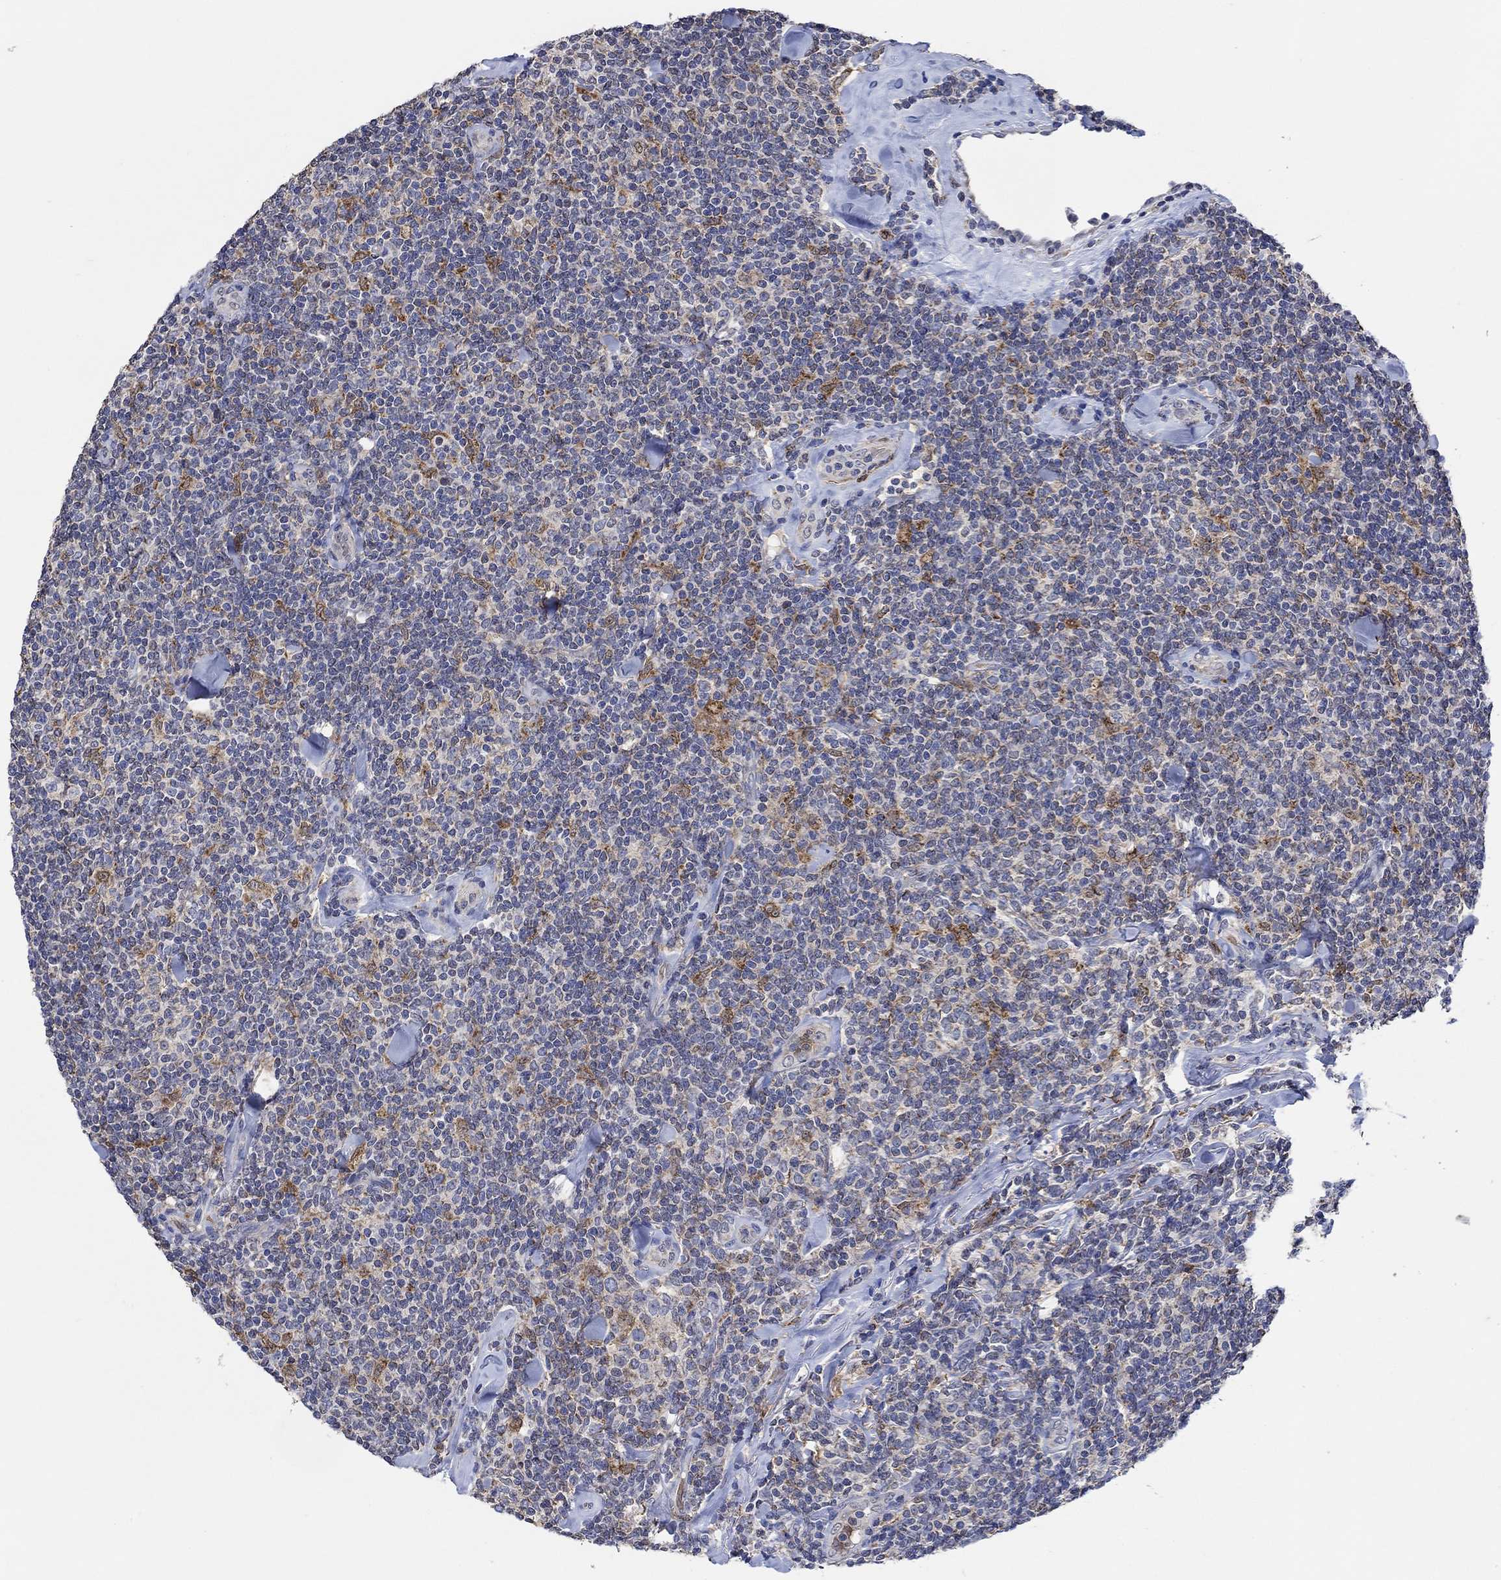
{"staining": {"intensity": "negative", "quantity": "none", "location": "none"}, "tissue": "lymphoma", "cell_type": "Tumor cells", "image_type": "cancer", "snomed": [{"axis": "morphology", "description": "Malignant lymphoma, non-Hodgkin's type, Low grade"}, {"axis": "topography", "description": "Lymph node"}], "caption": "An immunohistochemistry histopathology image of malignant lymphoma, non-Hodgkin's type (low-grade) is shown. There is no staining in tumor cells of malignant lymphoma, non-Hodgkin's type (low-grade). The staining is performed using DAB brown chromogen with nuclei counter-stained in using hematoxylin.", "gene": "MPP1", "patient": {"sex": "female", "age": 56}}